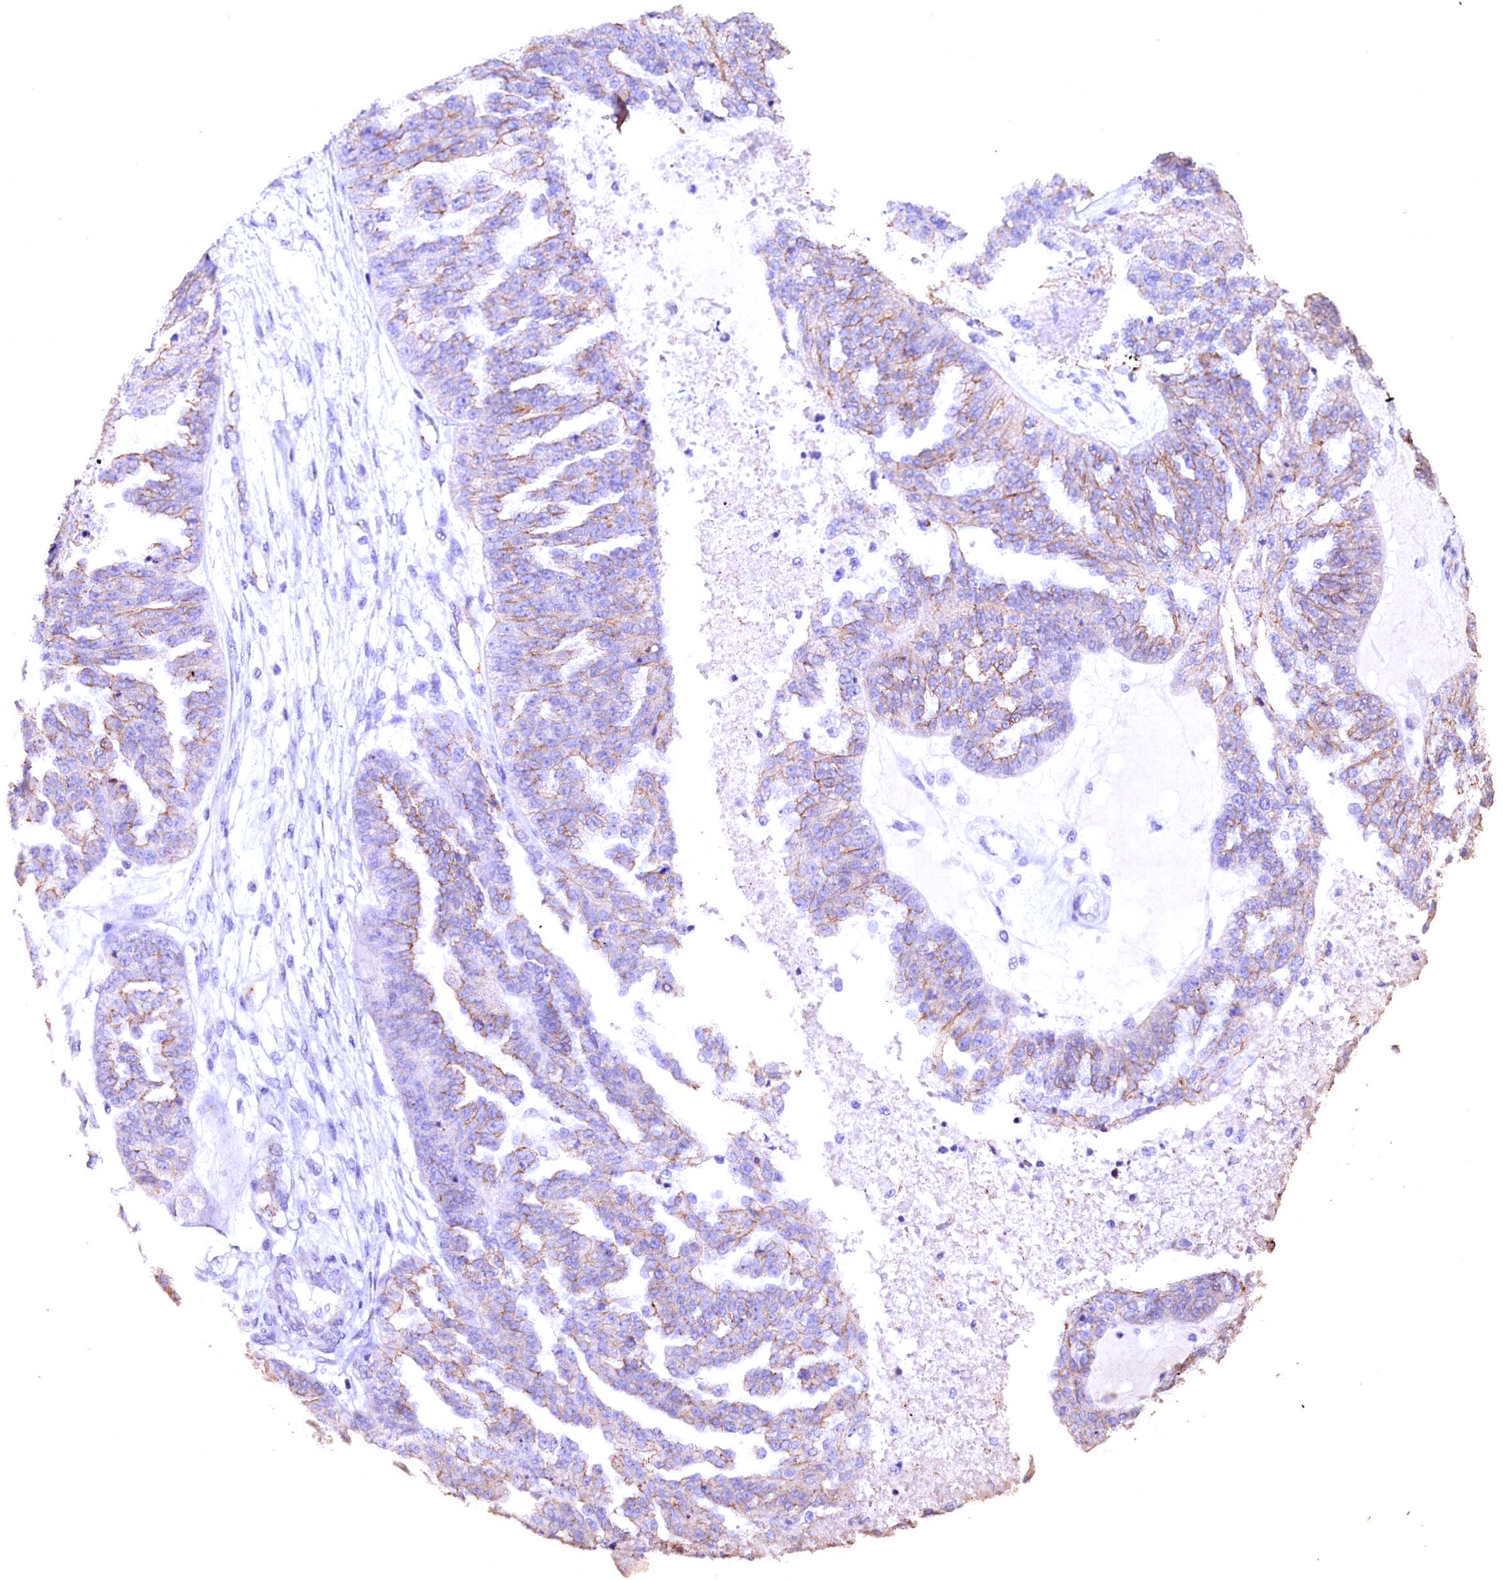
{"staining": {"intensity": "weak", "quantity": "<25%", "location": "cytoplasmic/membranous"}, "tissue": "ovarian cancer", "cell_type": "Tumor cells", "image_type": "cancer", "snomed": [{"axis": "morphology", "description": "Cystadenocarcinoma, serous, NOS"}, {"axis": "topography", "description": "Ovary"}], "caption": "Protein analysis of serous cystadenocarcinoma (ovarian) exhibits no significant positivity in tumor cells.", "gene": "VPS36", "patient": {"sex": "female", "age": 58}}